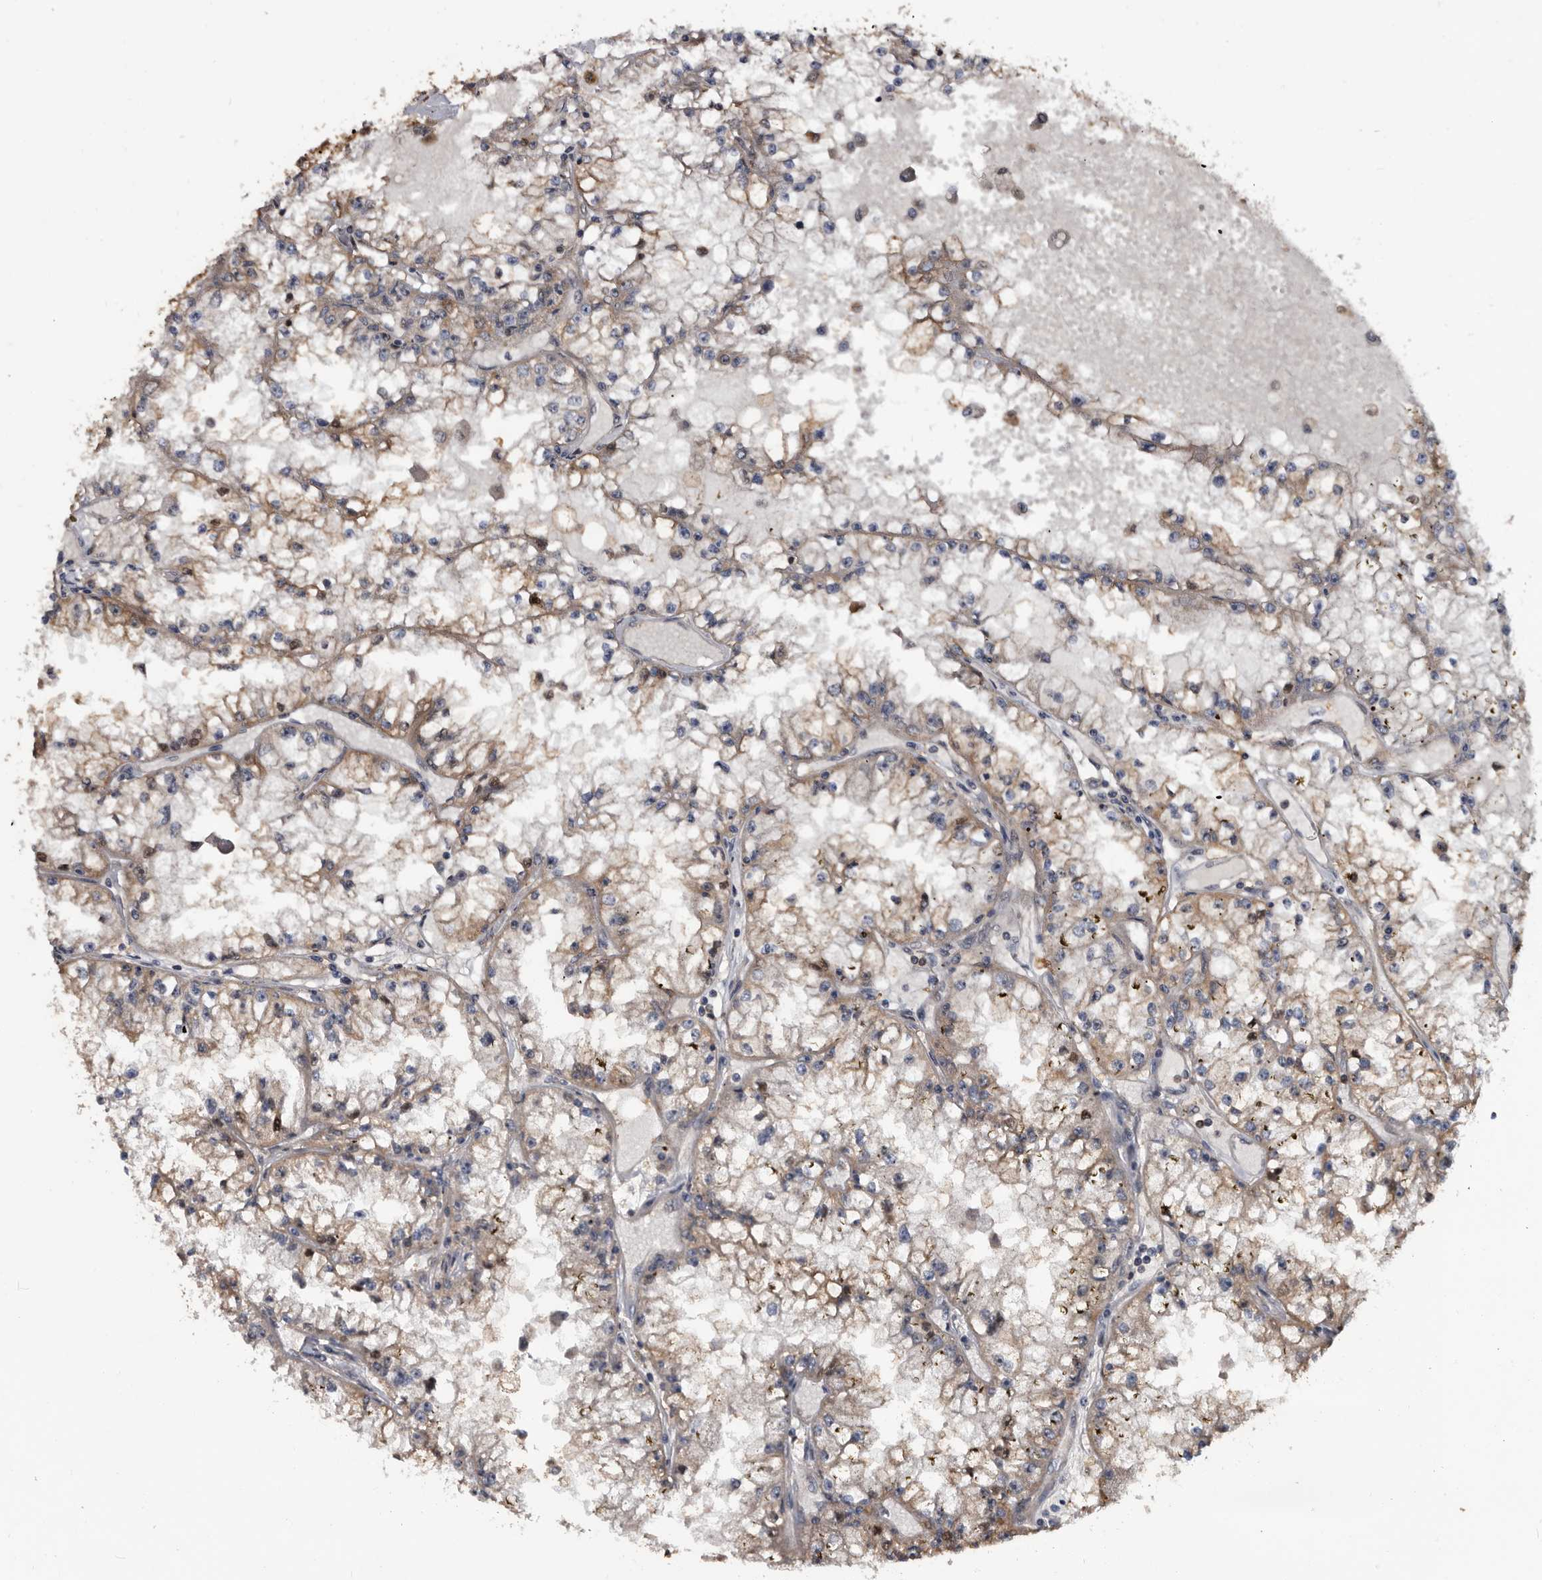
{"staining": {"intensity": "moderate", "quantity": "25%-75%", "location": "cytoplasmic/membranous"}, "tissue": "renal cancer", "cell_type": "Tumor cells", "image_type": "cancer", "snomed": [{"axis": "morphology", "description": "Adenocarcinoma, NOS"}, {"axis": "topography", "description": "Kidney"}], "caption": "Immunohistochemical staining of renal adenocarcinoma reveals medium levels of moderate cytoplasmic/membranous protein staining in about 25%-75% of tumor cells. Using DAB (3,3'-diaminobenzidine) (brown) and hematoxylin (blue) stains, captured at high magnification using brightfield microscopy.", "gene": "TTI2", "patient": {"sex": "male", "age": 56}}